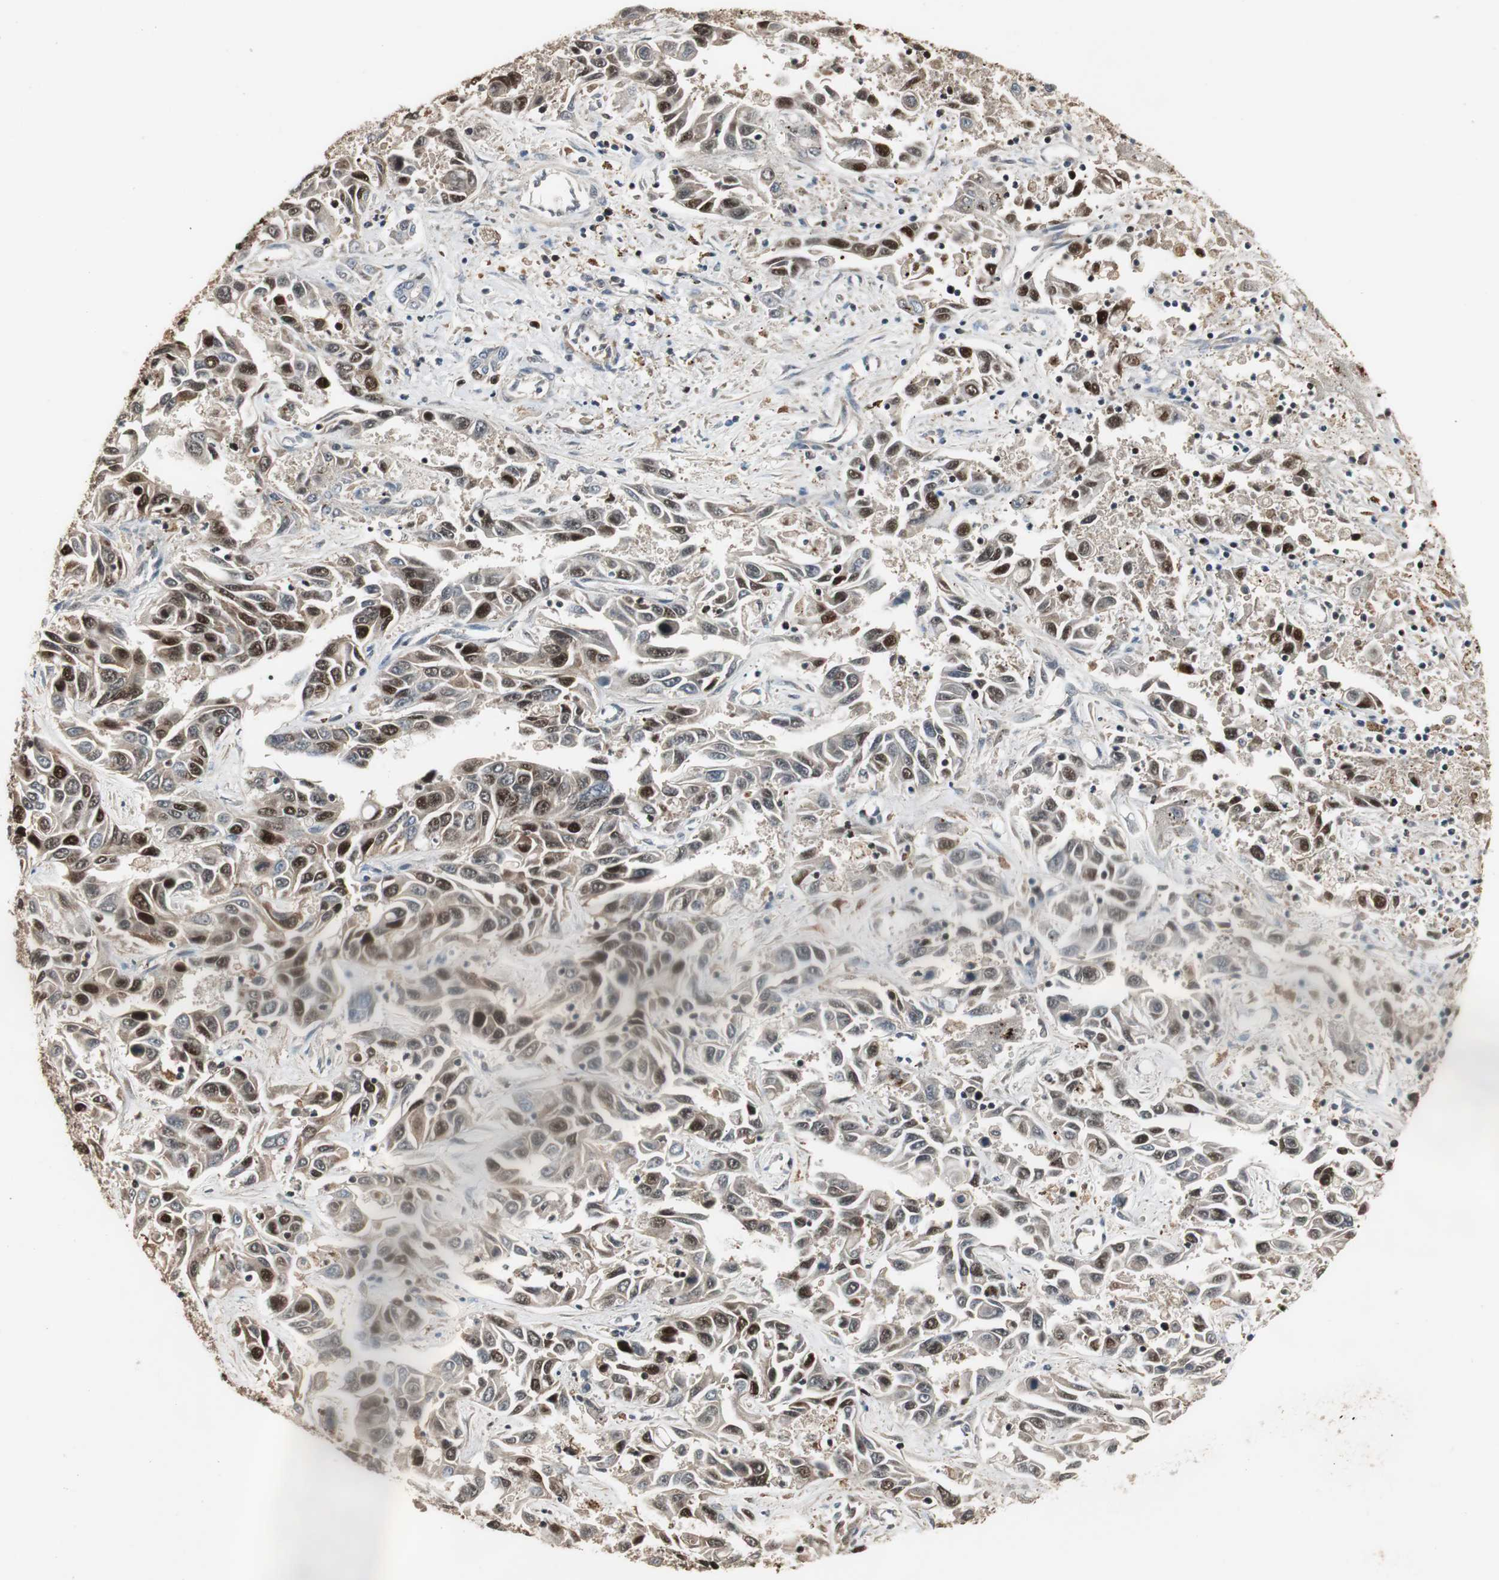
{"staining": {"intensity": "strong", "quantity": ">75%", "location": "nuclear"}, "tissue": "liver cancer", "cell_type": "Tumor cells", "image_type": "cancer", "snomed": [{"axis": "morphology", "description": "Cholangiocarcinoma"}, {"axis": "topography", "description": "Liver"}], "caption": "An immunohistochemistry histopathology image of tumor tissue is shown. Protein staining in brown highlights strong nuclear positivity in cholangiocarcinoma (liver) within tumor cells. (brown staining indicates protein expression, while blue staining denotes nuclei).", "gene": "FEN1", "patient": {"sex": "female", "age": 52}}